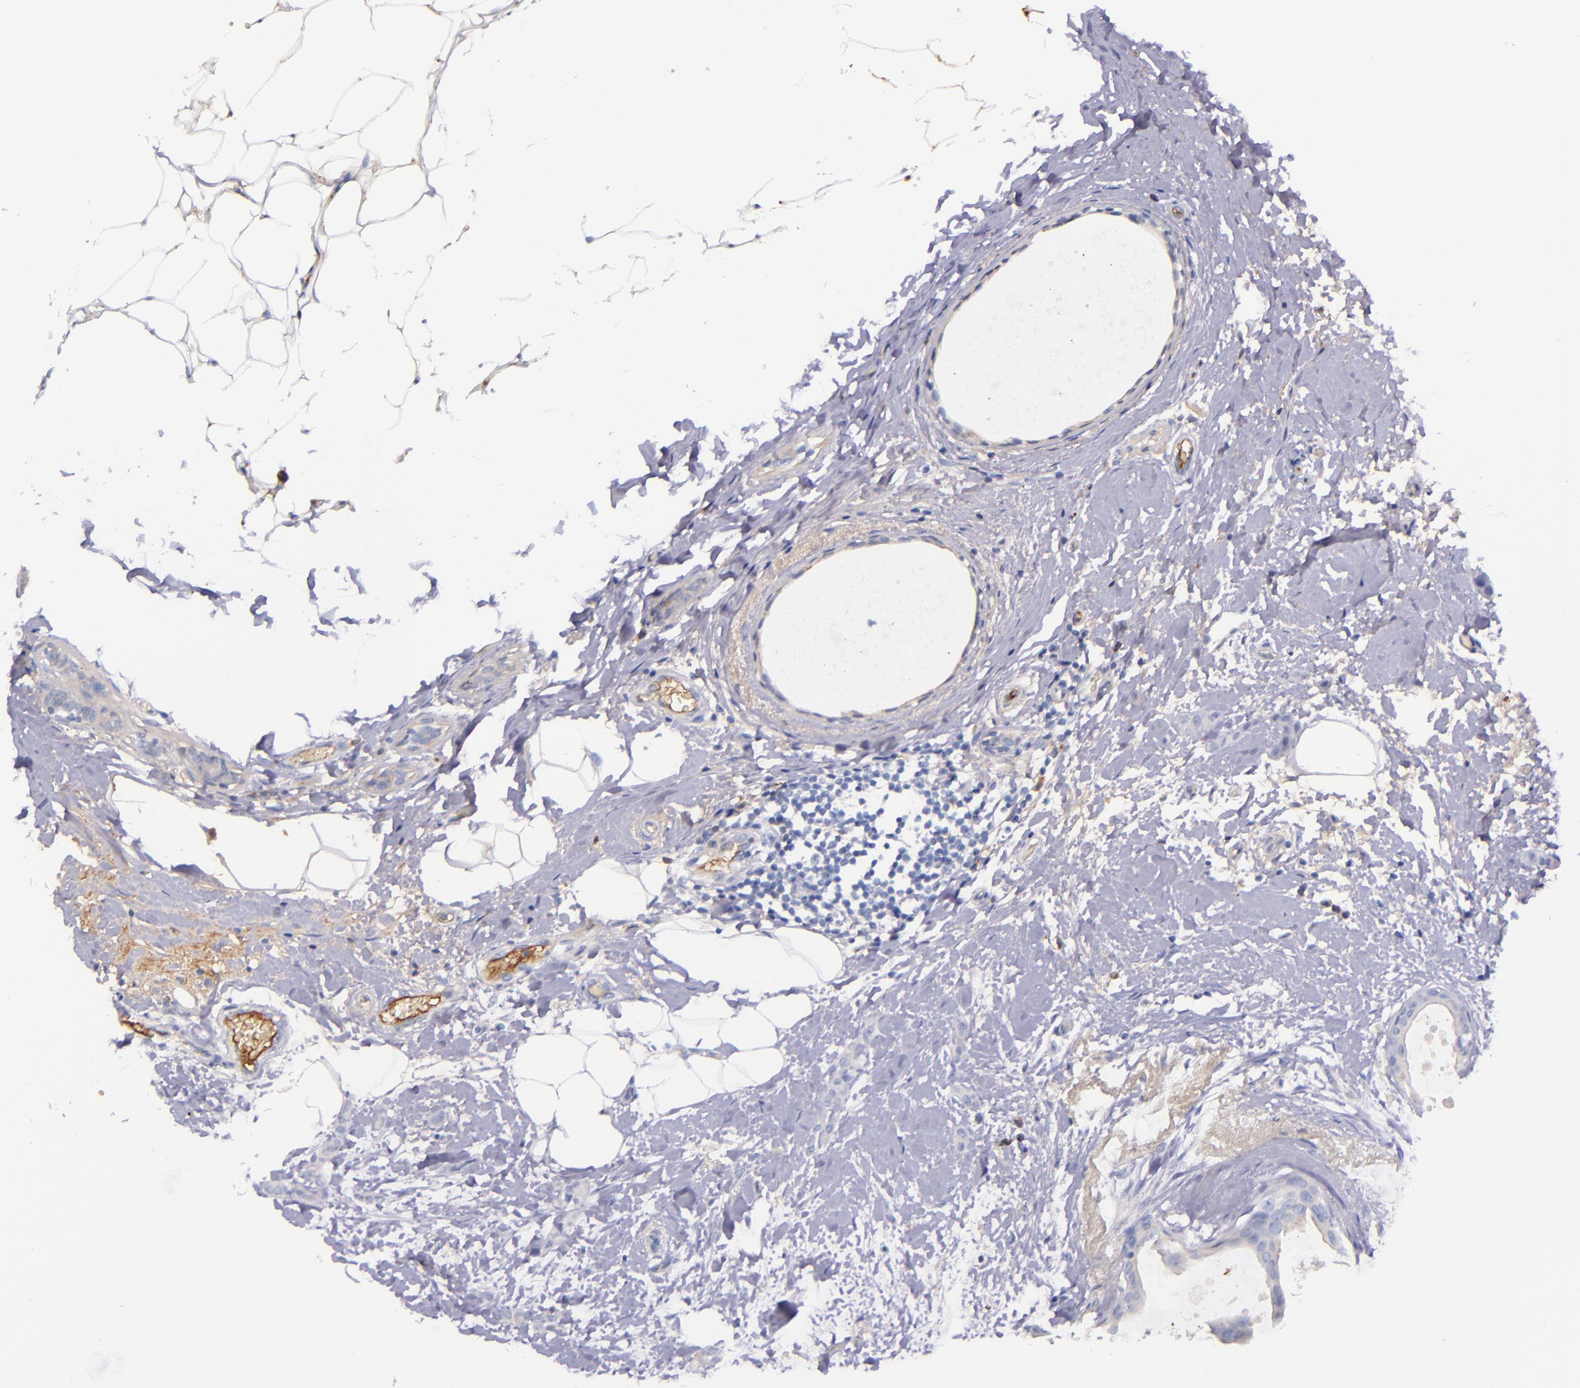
{"staining": {"intensity": "moderate", "quantity": "<25%", "location": "cytoplasmic/membranous"}, "tissue": "breast cancer", "cell_type": "Tumor cells", "image_type": "cancer", "snomed": [{"axis": "morphology", "description": "Lobular carcinoma"}, {"axis": "topography", "description": "Breast"}], "caption": "This image shows immunohistochemistry staining of human breast lobular carcinoma, with low moderate cytoplasmic/membranous positivity in approximately <25% of tumor cells.", "gene": "KNG1", "patient": {"sex": "female", "age": 55}}